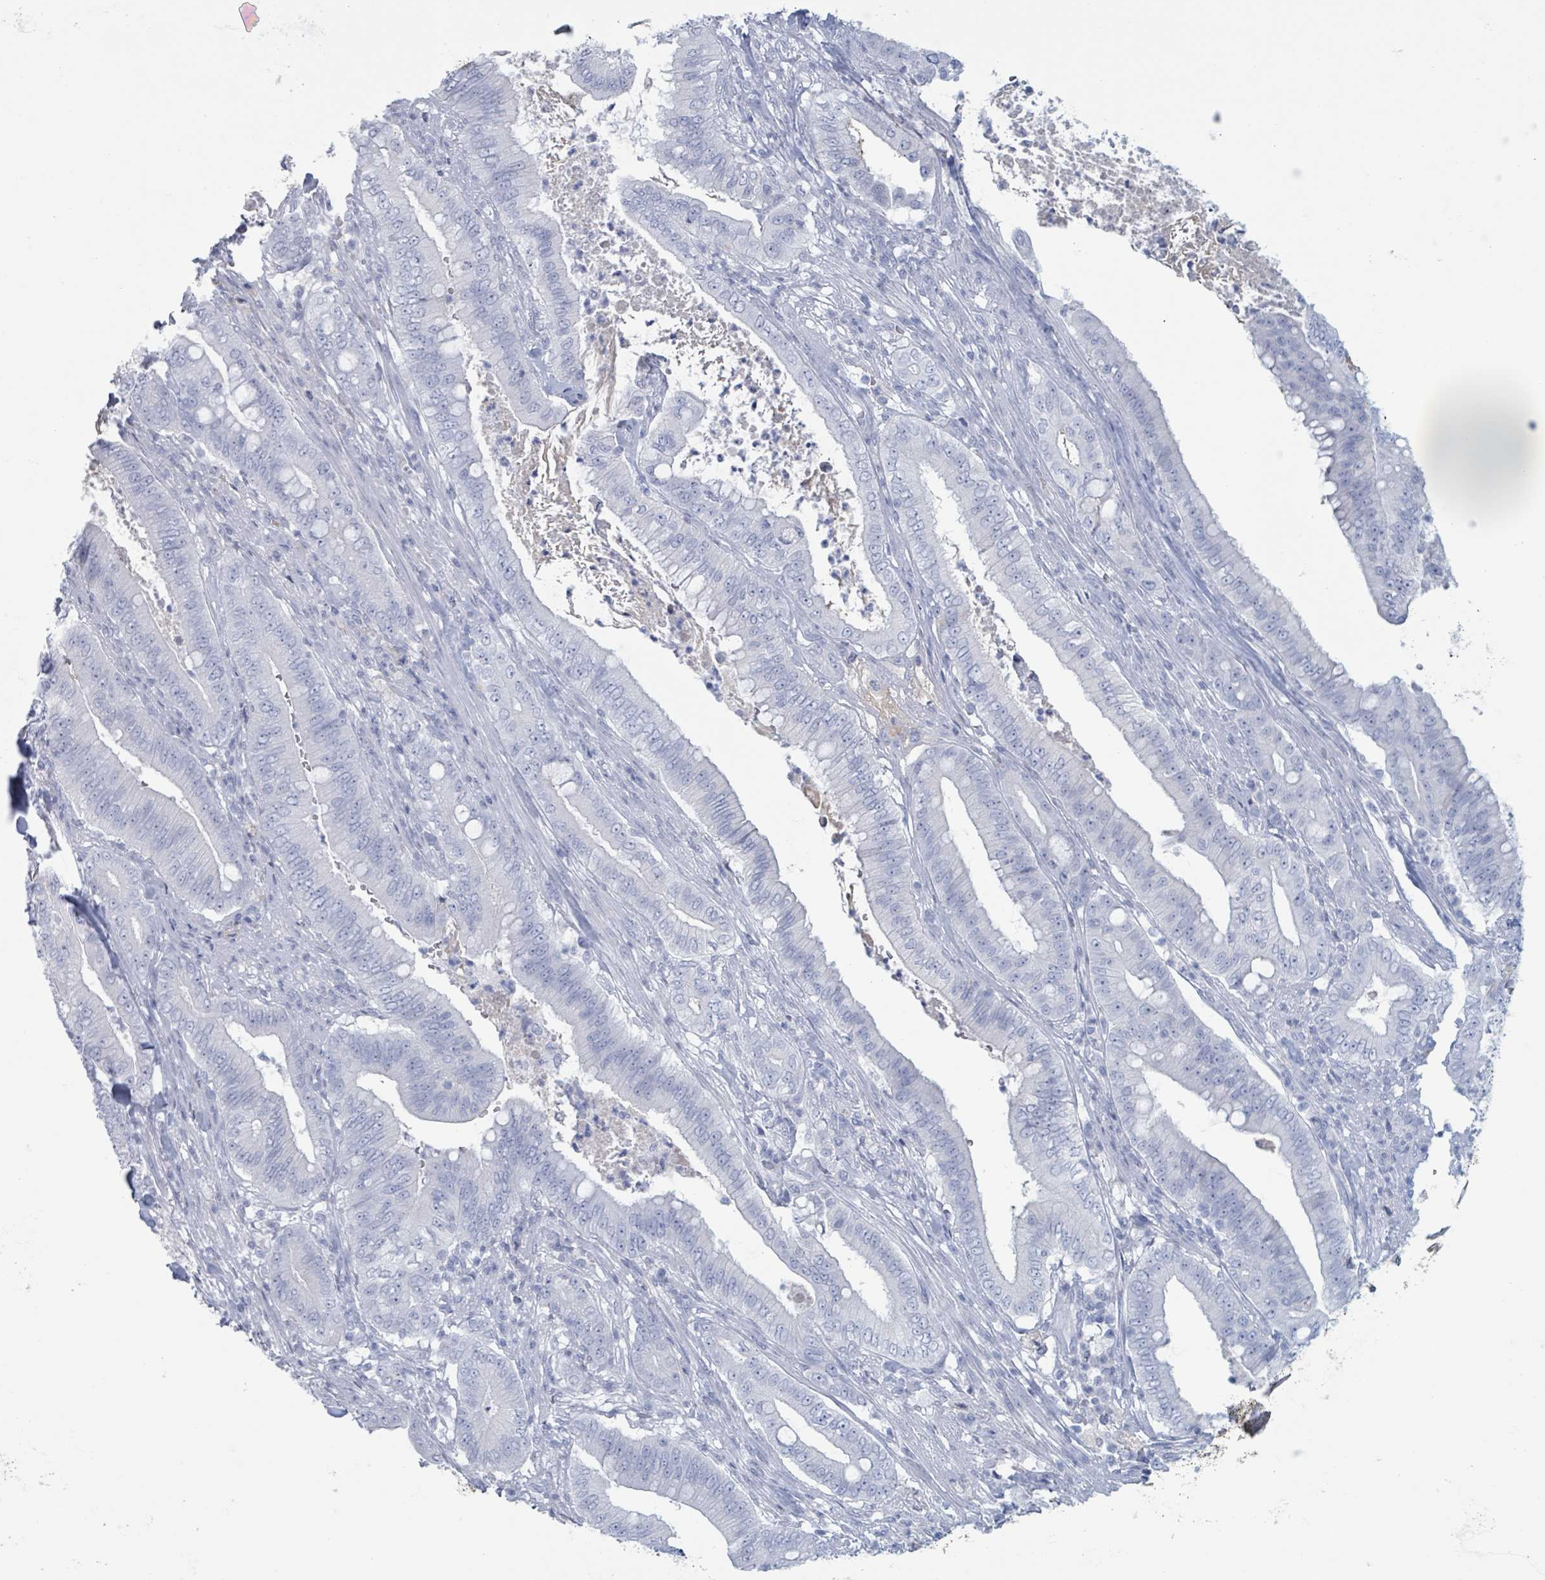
{"staining": {"intensity": "negative", "quantity": "none", "location": "none"}, "tissue": "pancreatic cancer", "cell_type": "Tumor cells", "image_type": "cancer", "snomed": [{"axis": "morphology", "description": "Adenocarcinoma, NOS"}, {"axis": "topography", "description": "Pancreas"}], "caption": "DAB immunohistochemical staining of adenocarcinoma (pancreatic) demonstrates no significant expression in tumor cells. Nuclei are stained in blue.", "gene": "KLK4", "patient": {"sex": "male", "age": 71}}